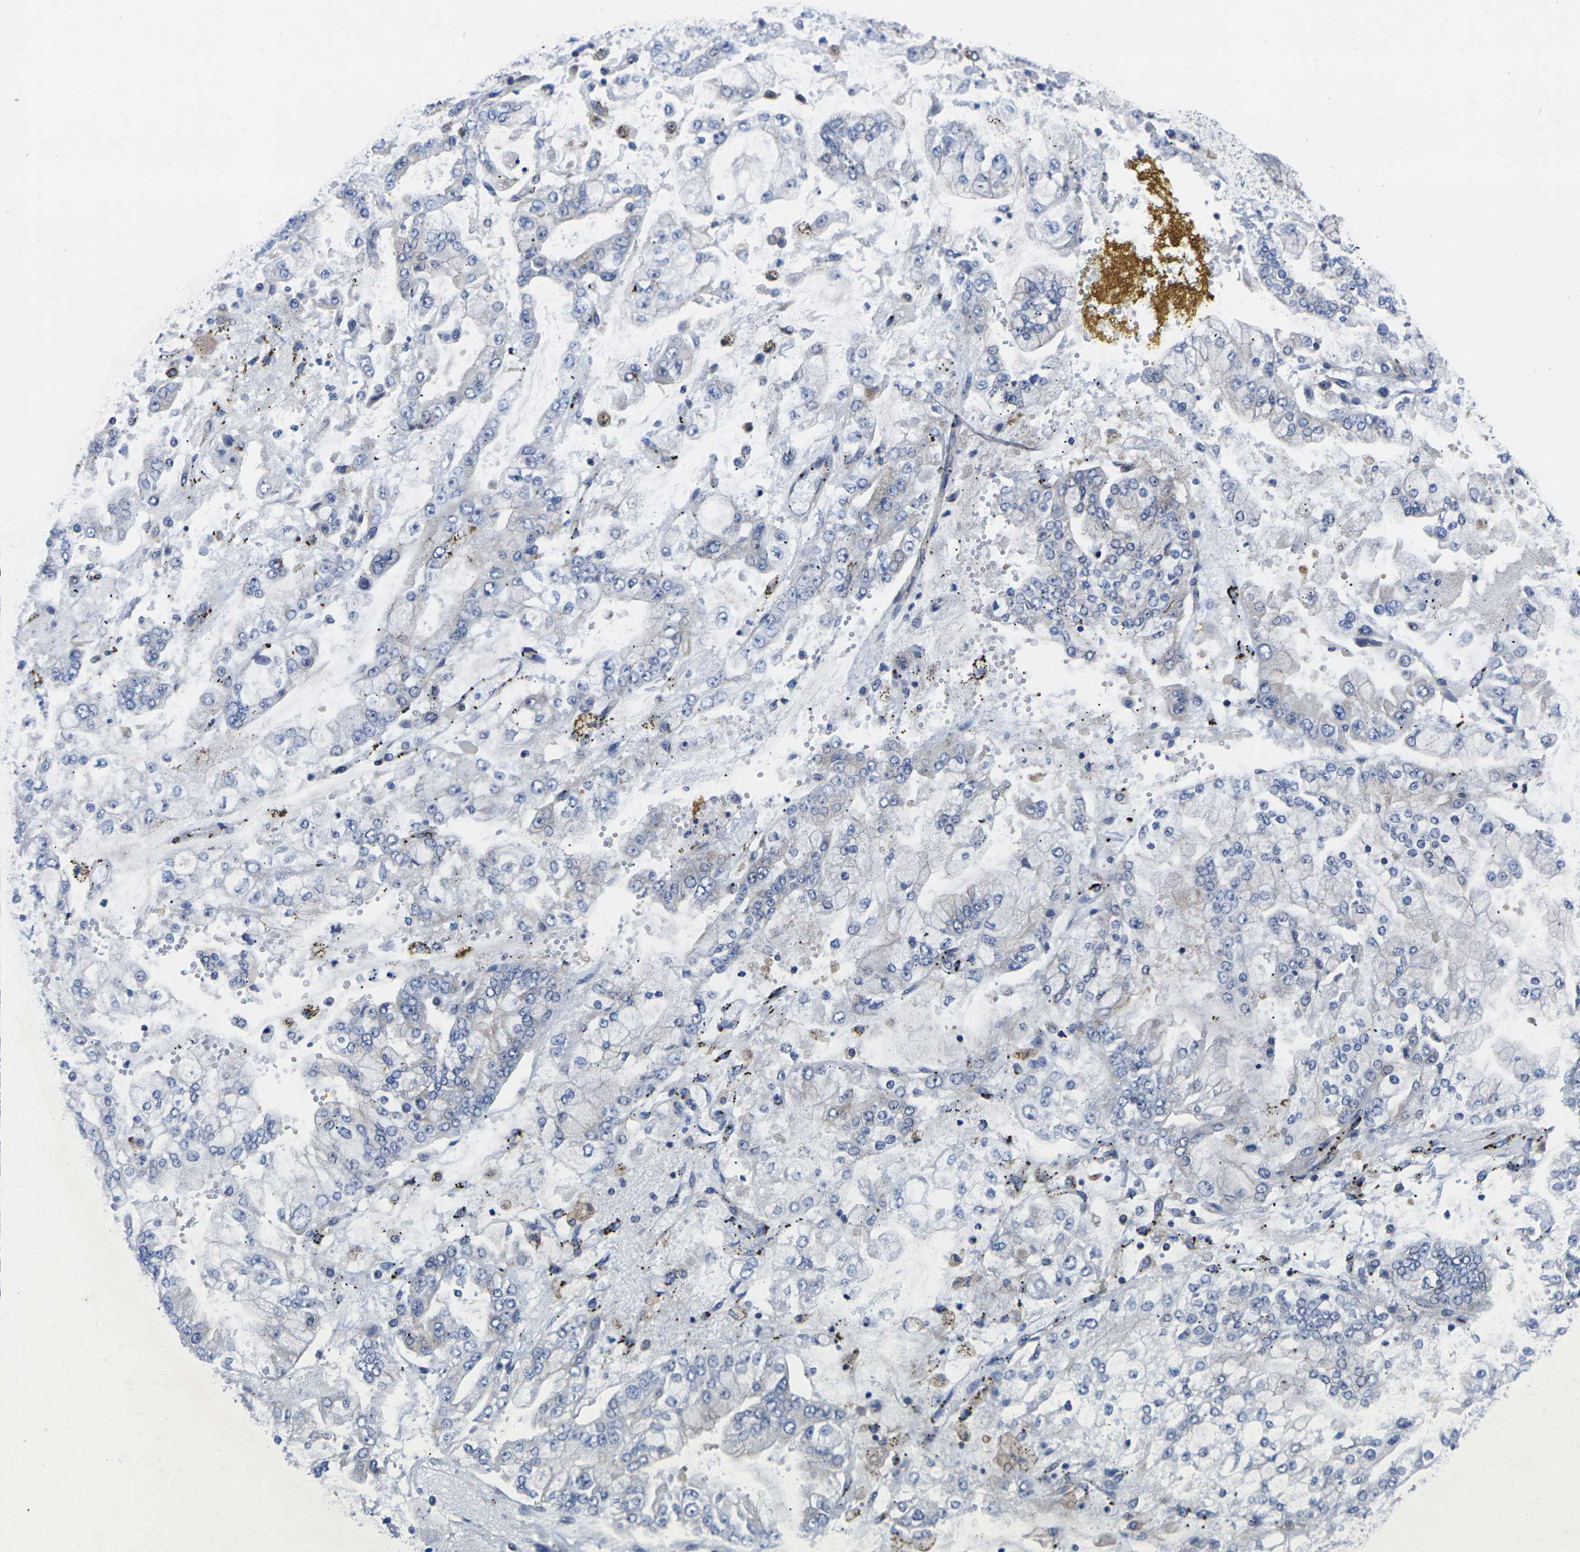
{"staining": {"intensity": "negative", "quantity": "none", "location": "none"}, "tissue": "stomach cancer", "cell_type": "Tumor cells", "image_type": "cancer", "snomed": [{"axis": "morphology", "description": "Adenocarcinoma, NOS"}, {"axis": "topography", "description": "Stomach"}], "caption": "IHC photomicrograph of stomach adenocarcinoma stained for a protein (brown), which reveals no expression in tumor cells.", "gene": "SCNN1A", "patient": {"sex": "male", "age": 76}}